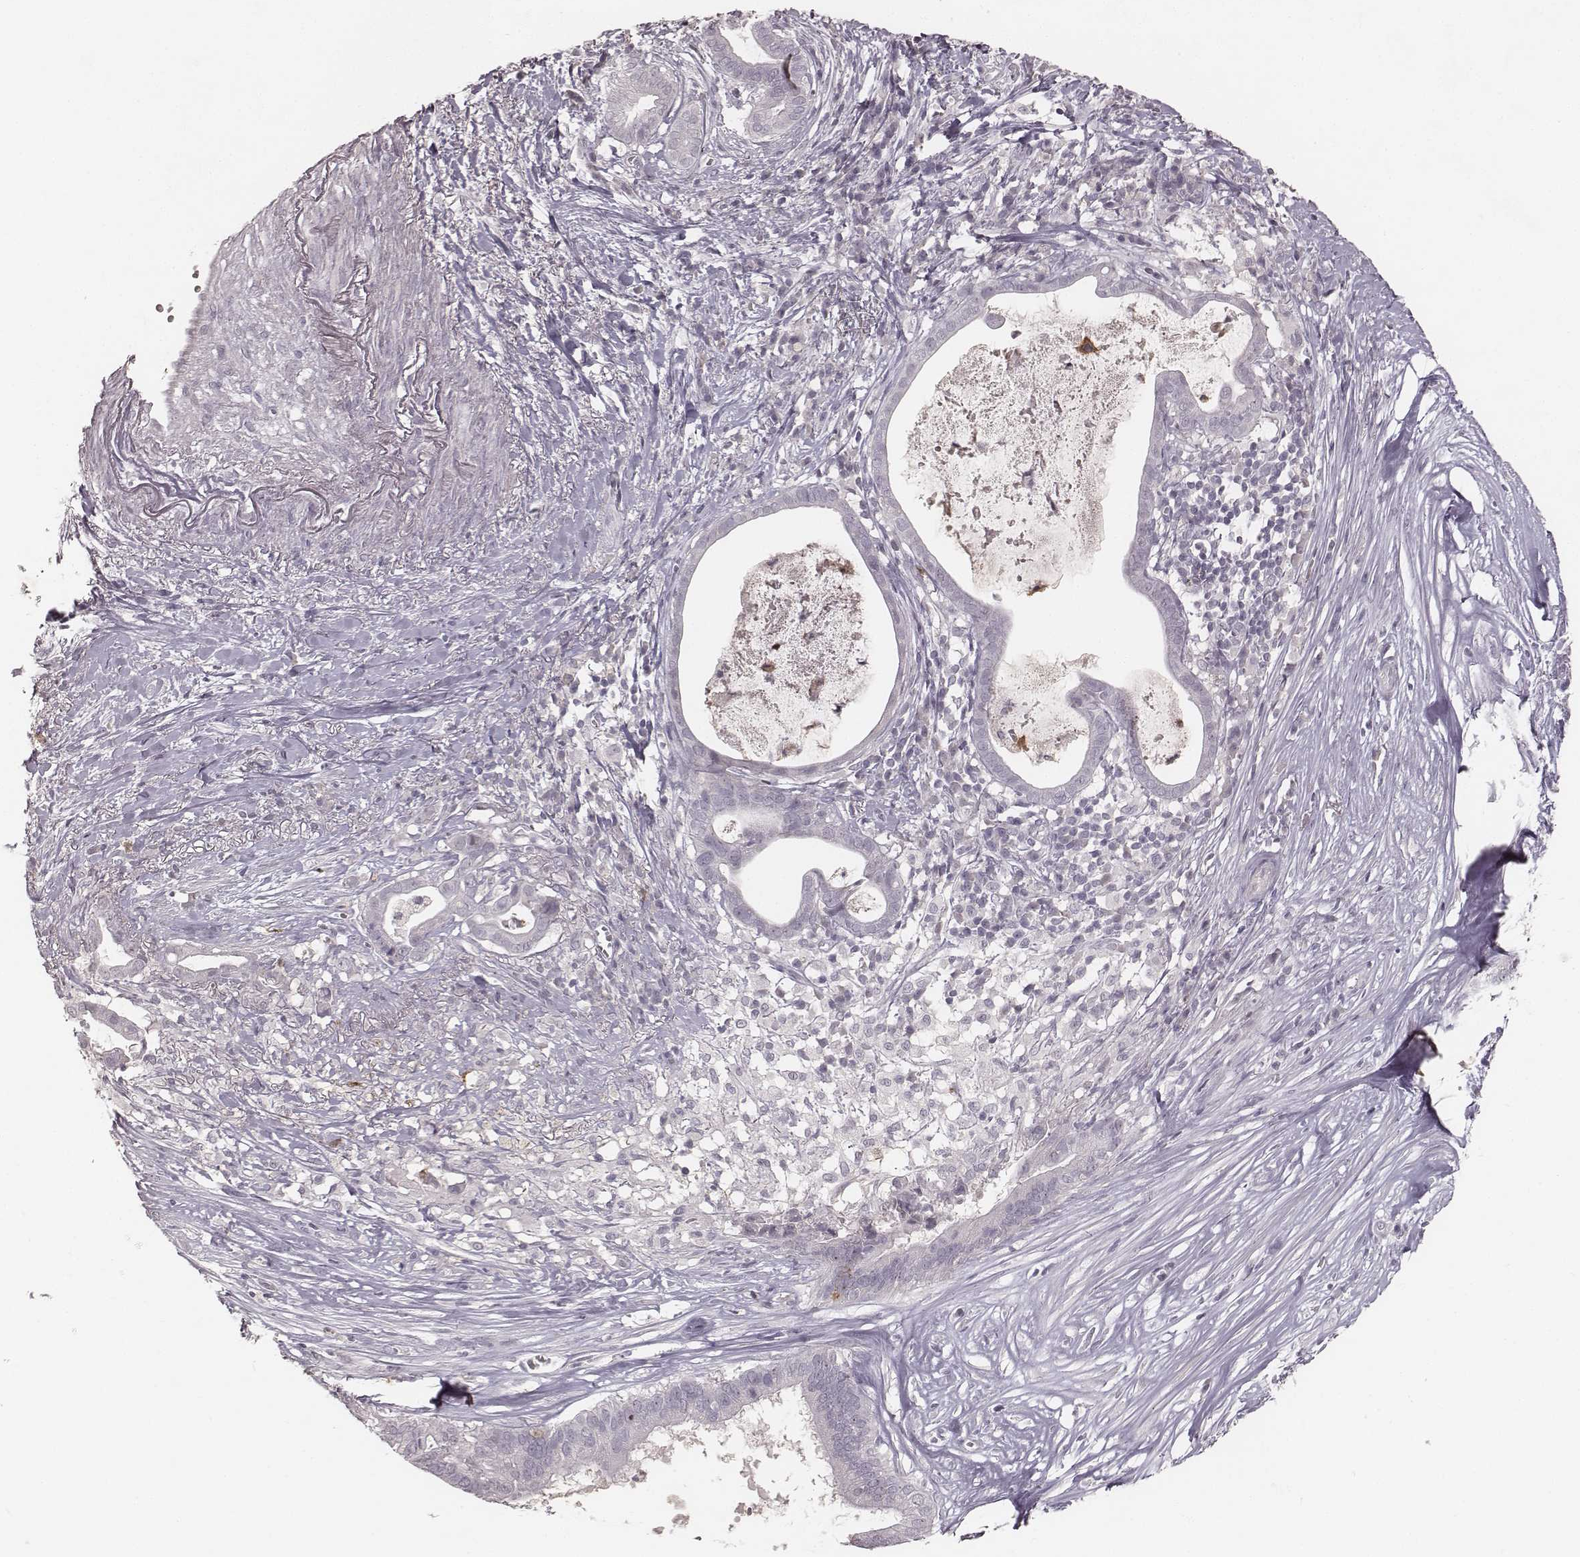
{"staining": {"intensity": "negative", "quantity": "none", "location": "none"}, "tissue": "pancreatic cancer", "cell_type": "Tumor cells", "image_type": "cancer", "snomed": [{"axis": "morphology", "description": "Adenocarcinoma, NOS"}, {"axis": "topography", "description": "Pancreas"}], "caption": "Immunohistochemical staining of pancreatic adenocarcinoma exhibits no significant expression in tumor cells. (DAB (3,3'-diaminobenzidine) immunohistochemistry visualized using brightfield microscopy, high magnification).", "gene": "MADCAM1", "patient": {"sex": "male", "age": 61}}